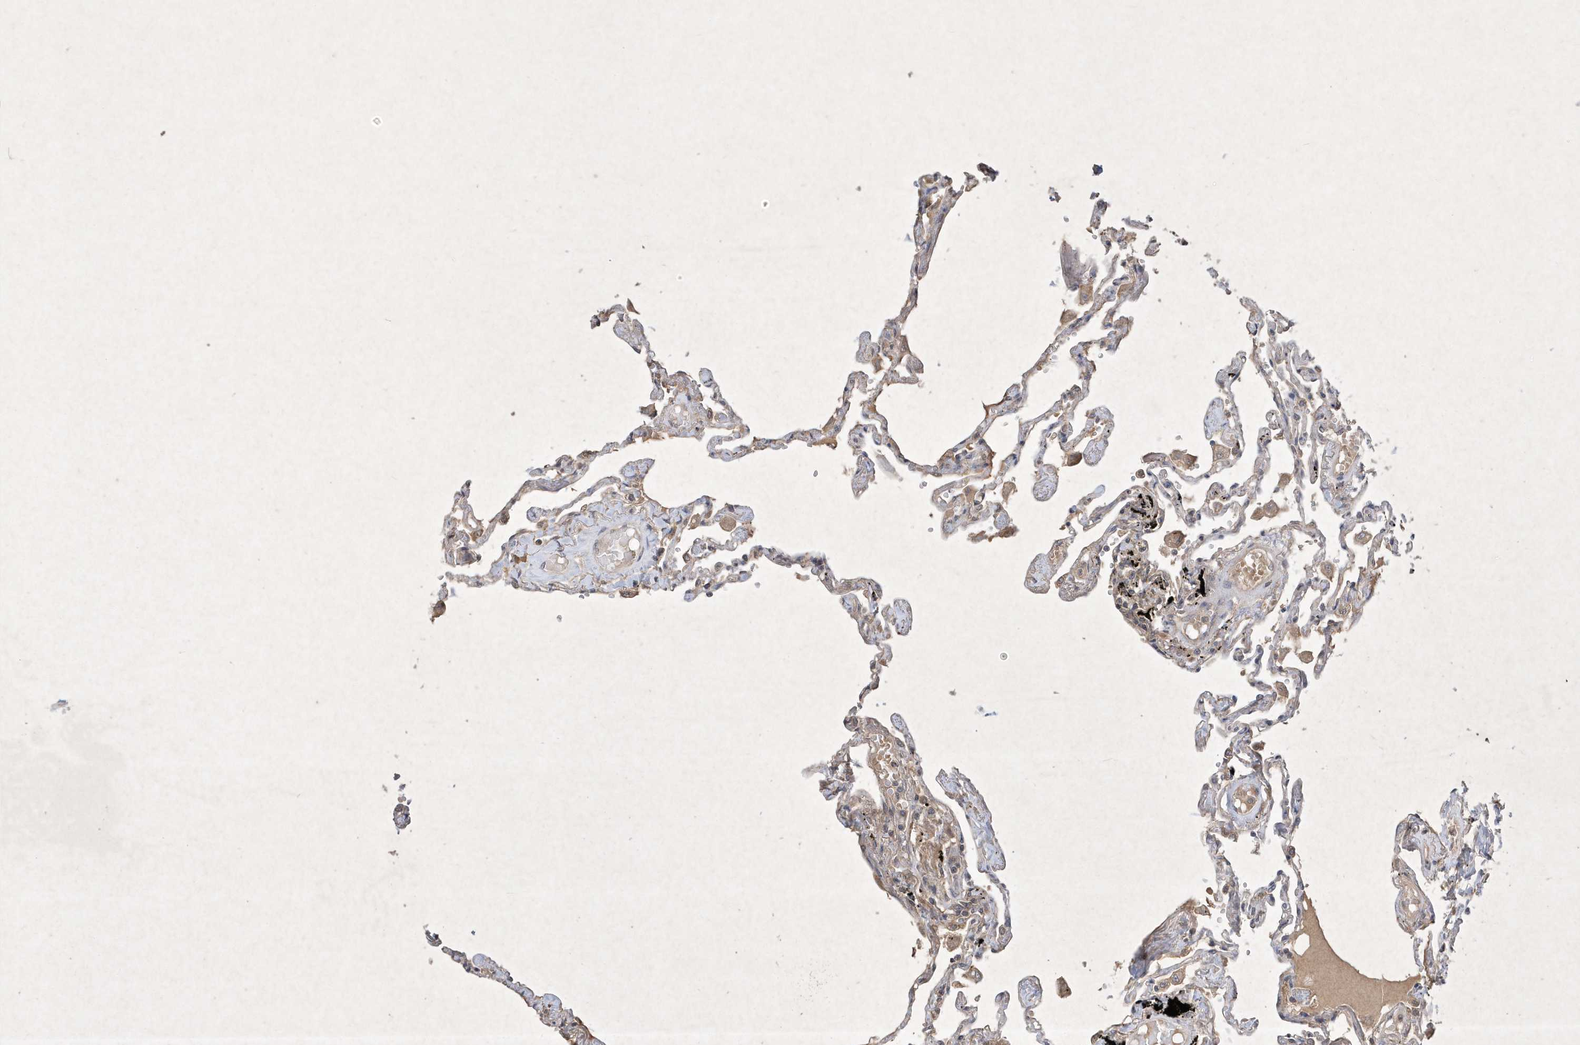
{"staining": {"intensity": "weak", "quantity": "<25%", "location": "cytoplasmic/membranous"}, "tissue": "lung", "cell_type": "Alveolar cells", "image_type": "normal", "snomed": [{"axis": "morphology", "description": "Normal tissue, NOS"}, {"axis": "topography", "description": "Lung"}], "caption": "Human lung stained for a protein using immunohistochemistry shows no positivity in alveolar cells.", "gene": "AKR7A2", "patient": {"sex": "female", "age": 67}}